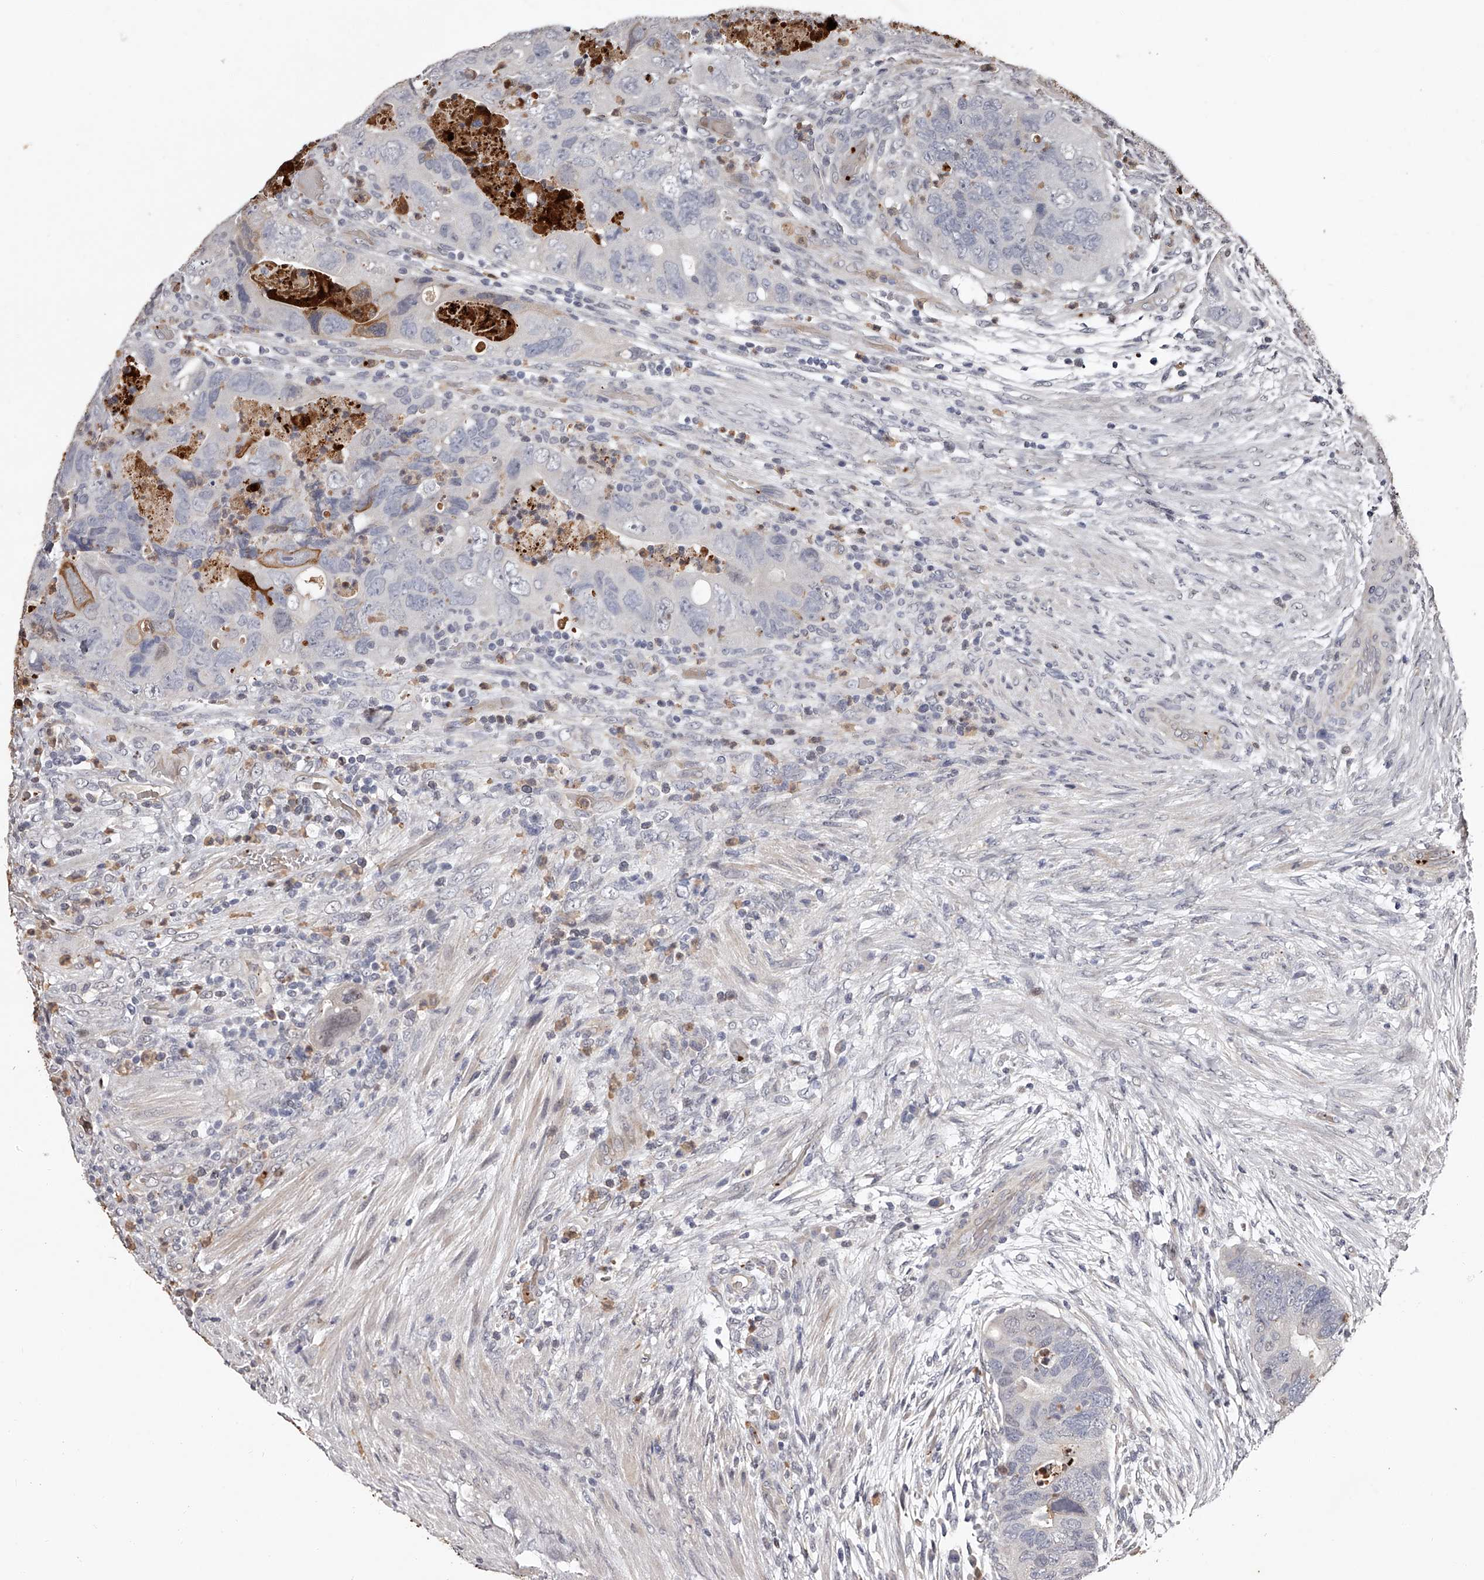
{"staining": {"intensity": "moderate", "quantity": "<25%", "location": "cytoplasmic/membranous"}, "tissue": "colorectal cancer", "cell_type": "Tumor cells", "image_type": "cancer", "snomed": [{"axis": "morphology", "description": "Adenocarcinoma, NOS"}, {"axis": "topography", "description": "Rectum"}], "caption": "Moderate cytoplasmic/membranous positivity is identified in approximately <25% of tumor cells in adenocarcinoma (colorectal). Nuclei are stained in blue.", "gene": "URGCP", "patient": {"sex": "male", "age": 63}}